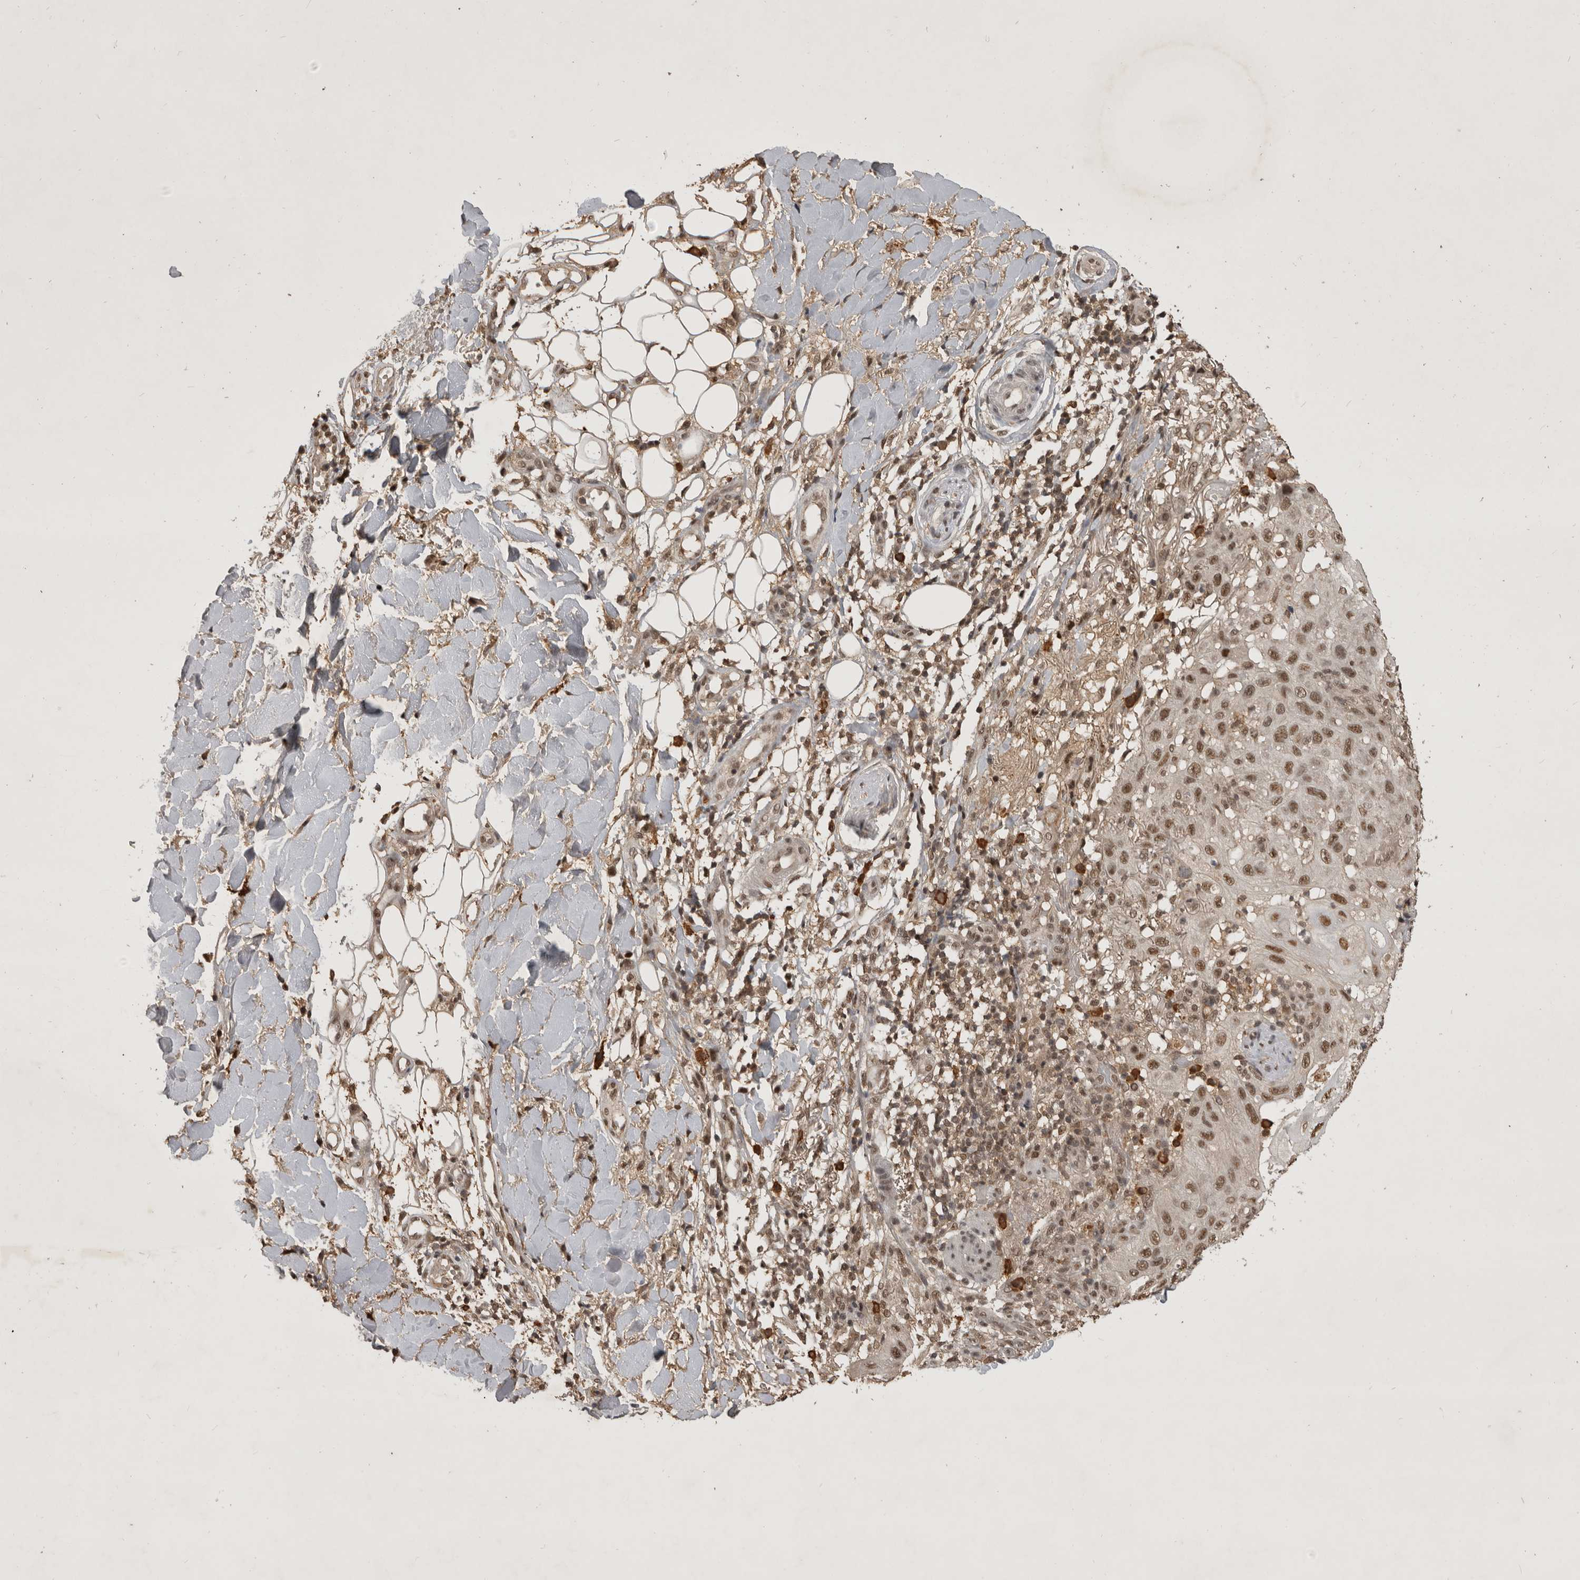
{"staining": {"intensity": "moderate", "quantity": ">75%", "location": "nuclear"}, "tissue": "skin cancer", "cell_type": "Tumor cells", "image_type": "cancer", "snomed": [{"axis": "morphology", "description": "Normal tissue, NOS"}, {"axis": "morphology", "description": "Squamous cell carcinoma, NOS"}, {"axis": "topography", "description": "Skin"}], "caption": "DAB immunohistochemical staining of human skin squamous cell carcinoma reveals moderate nuclear protein positivity in about >75% of tumor cells.", "gene": "CBLL1", "patient": {"sex": "female", "age": 96}}